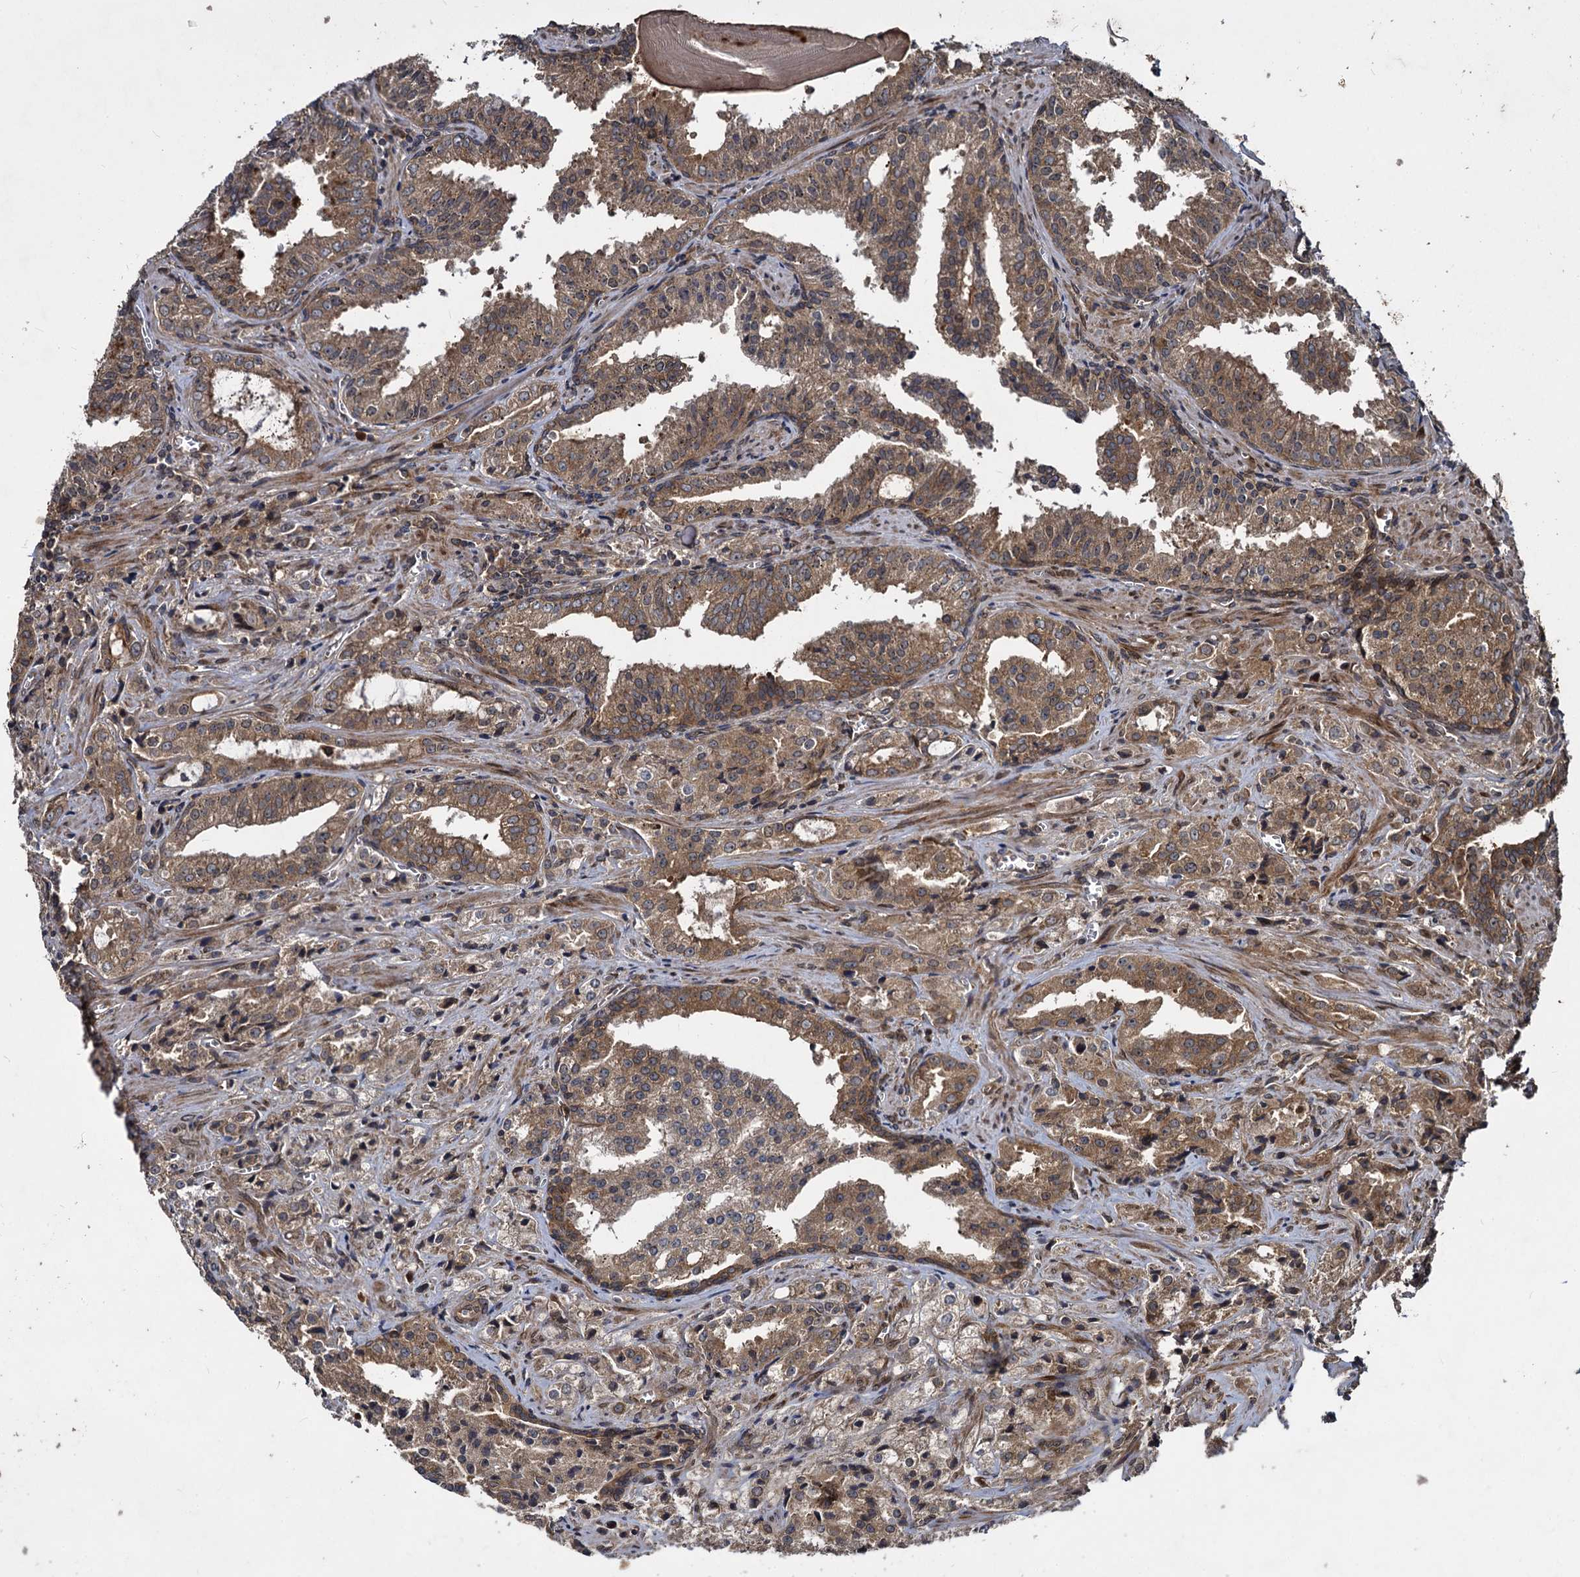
{"staining": {"intensity": "moderate", "quantity": ">75%", "location": "cytoplasmic/membranous"}, "tissue": "prostate cancer", "cell_type": "Tumor cells", "image_type": "cancer", "snomed": [{"axis": "morphology", "description": "Adenocarcinoma, High grade"}, {"axis": "topography", "description": "Prostate"}], "caption": "Protein staining of prostate adenocarcinoma (high-grade) tissue demonstrates moderate cytoplasmic/membranous staining in about >75% of tumor cells. (DAB (3,3'-diaminobenzidine) IHC, brown staining for protein, blue staining for nuclei).", "gene": "DCP1B", "patient": {"sex": "male", "age": 68}}